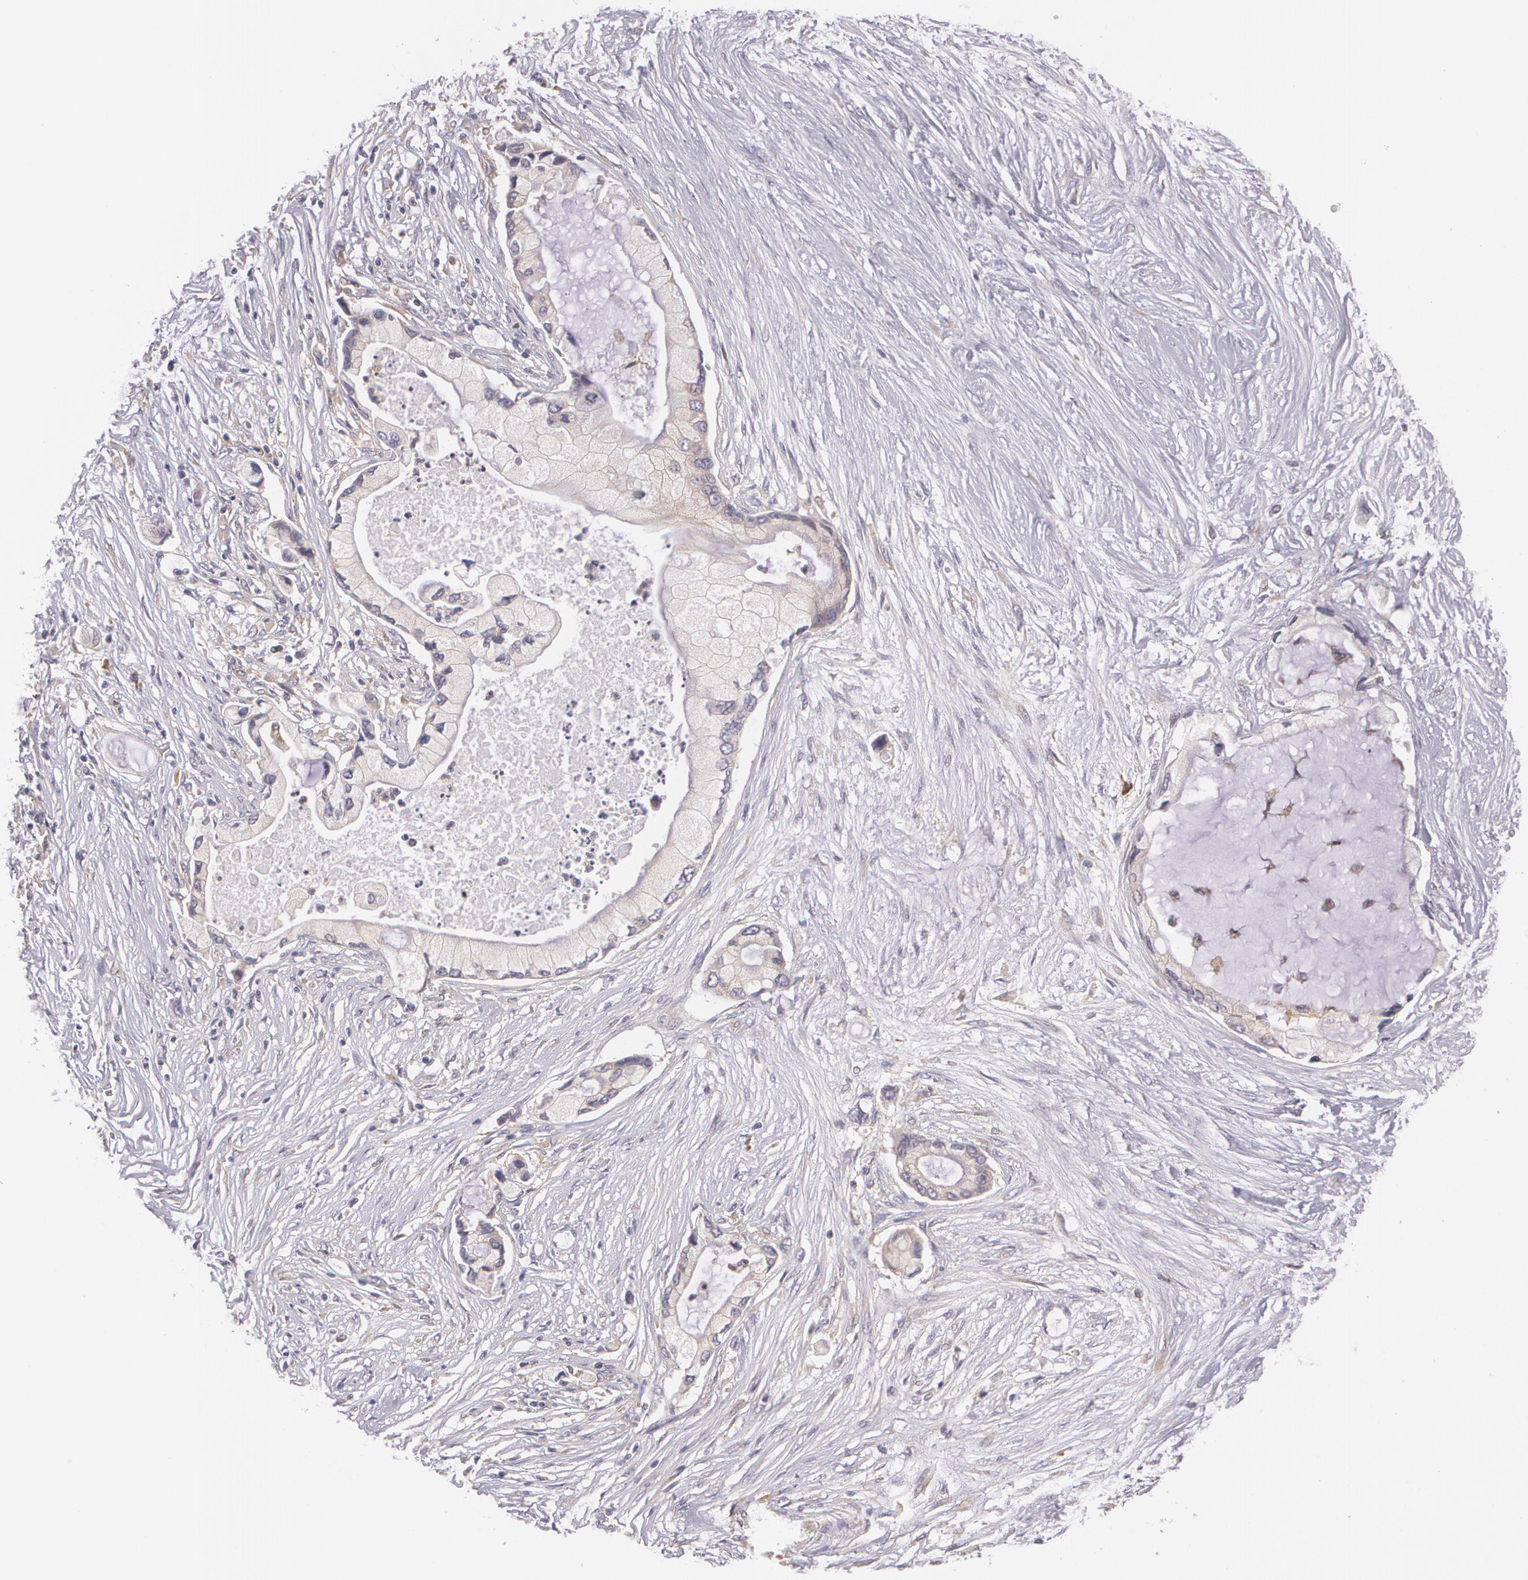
{"staining": {"intensity": "weak", "quantity": ">75%", "location": "cytoplasmic/membranous"}, "tissue": "pancreatic cancer", "cell_type": "Tumor cells", "image_type": "cancer", "snomed": [{"axis": "morphology", "description": "Adenocarcinoma, NOS"}, {"axis": "topography", "description": "Pancreas"}], "caption": "A low amount of weak cytoplasmic/membranous positivity is seen in approximately >75% of tumor cells in pancreatic adenocarcinoma tissue.", "gene": "CCL17", "patient": {"sex": "female", "age": 59}}